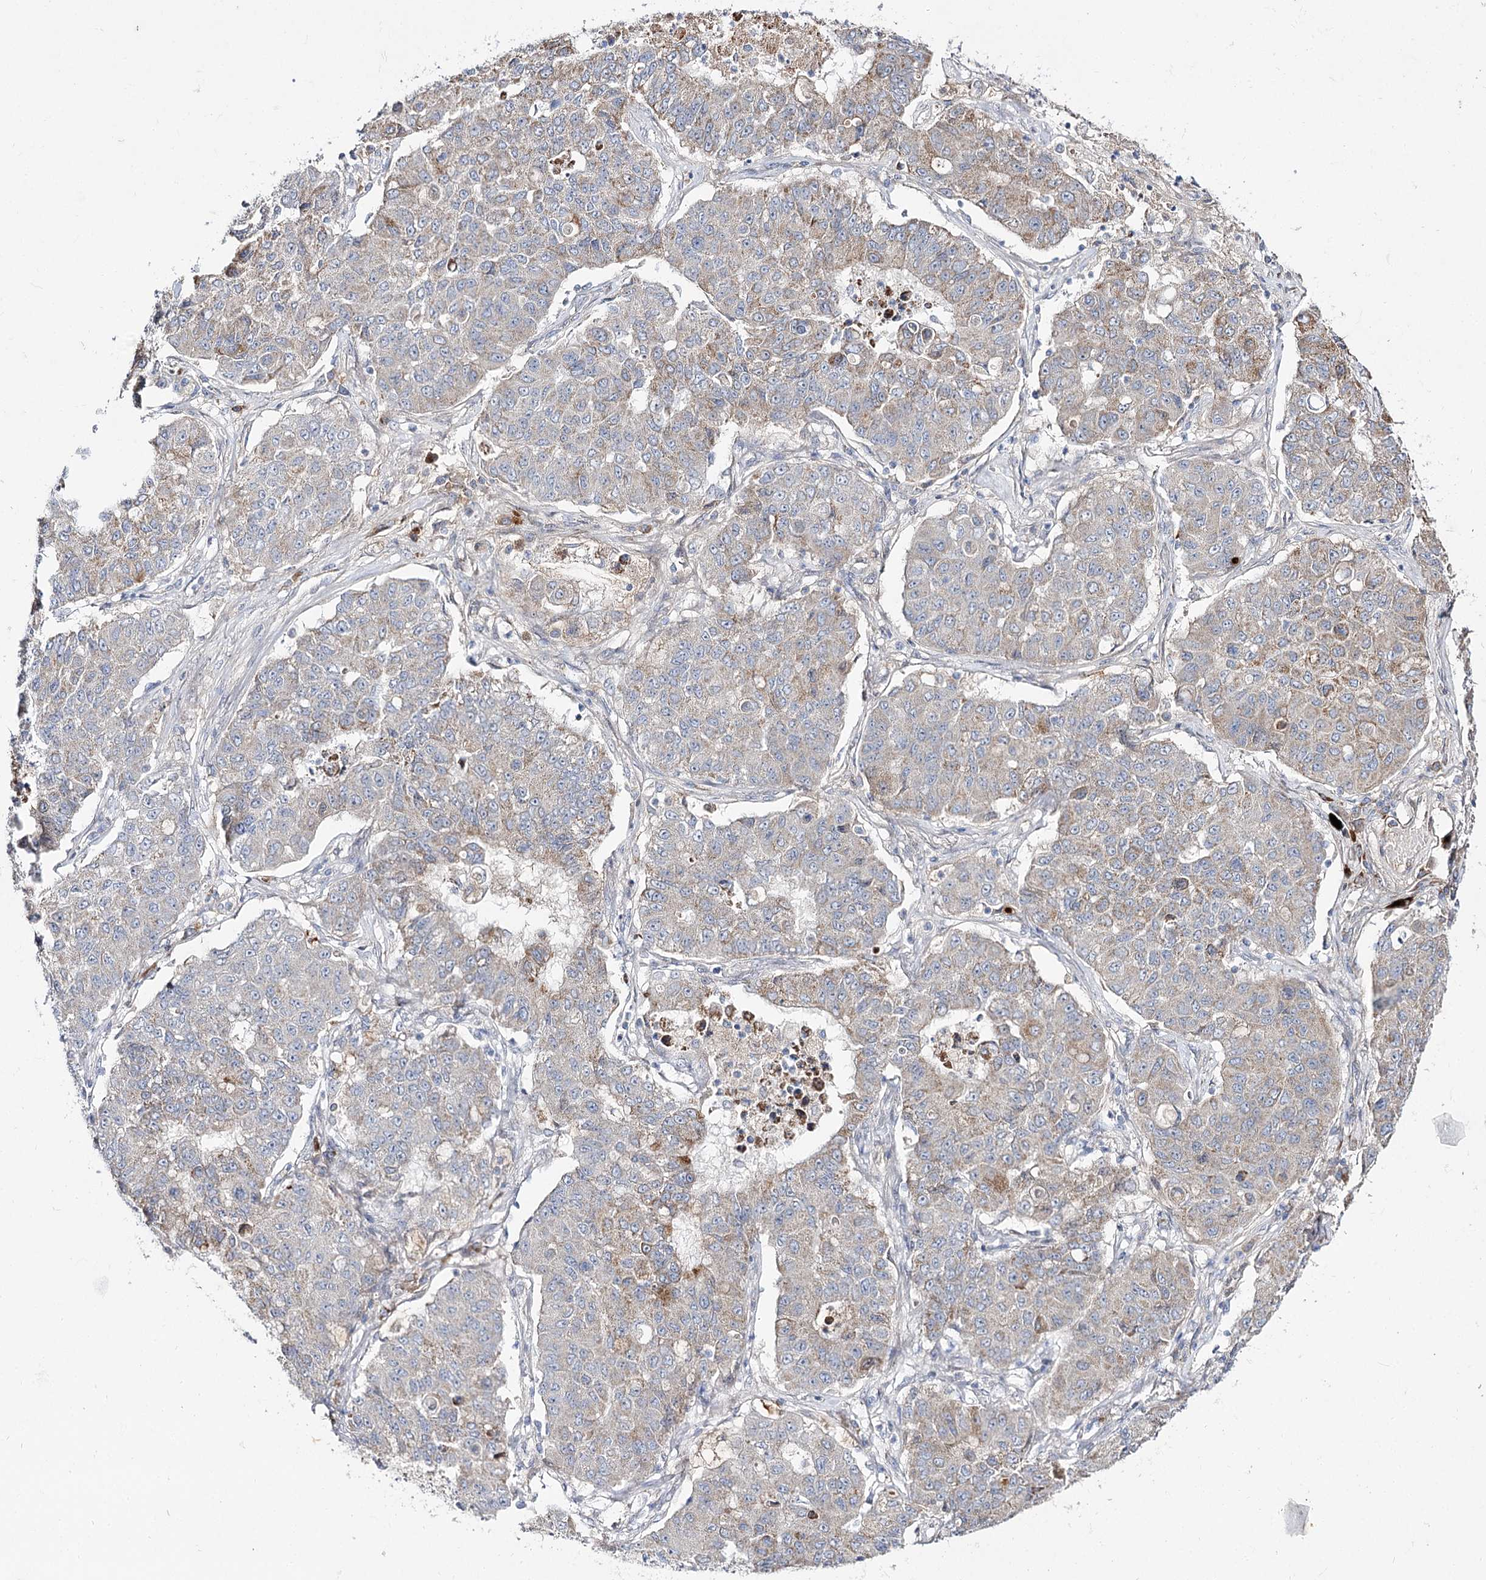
{"staining": {"intensity": "weak", "quantity": "25%-75%", "location": "cytoplasmic/membranous"}, "tissue": "lung cancer", "cell_type": "Tumor cells", "image_type": "cancer", "snomed": [{"axis": "morphology", "description": "Squamous cell carcinoma, NOS"}, {"axis": "topography", "description": "Lung"}], "caption": "This is a photomicrograph of immunohistochemistry staining of squamous cell carcinoma (lung), which shows weak expression in the cytoplasmic/membranous of tumor cells.", "gene": "C11orf80", "patient": {"sex": "male", "age": 74}}